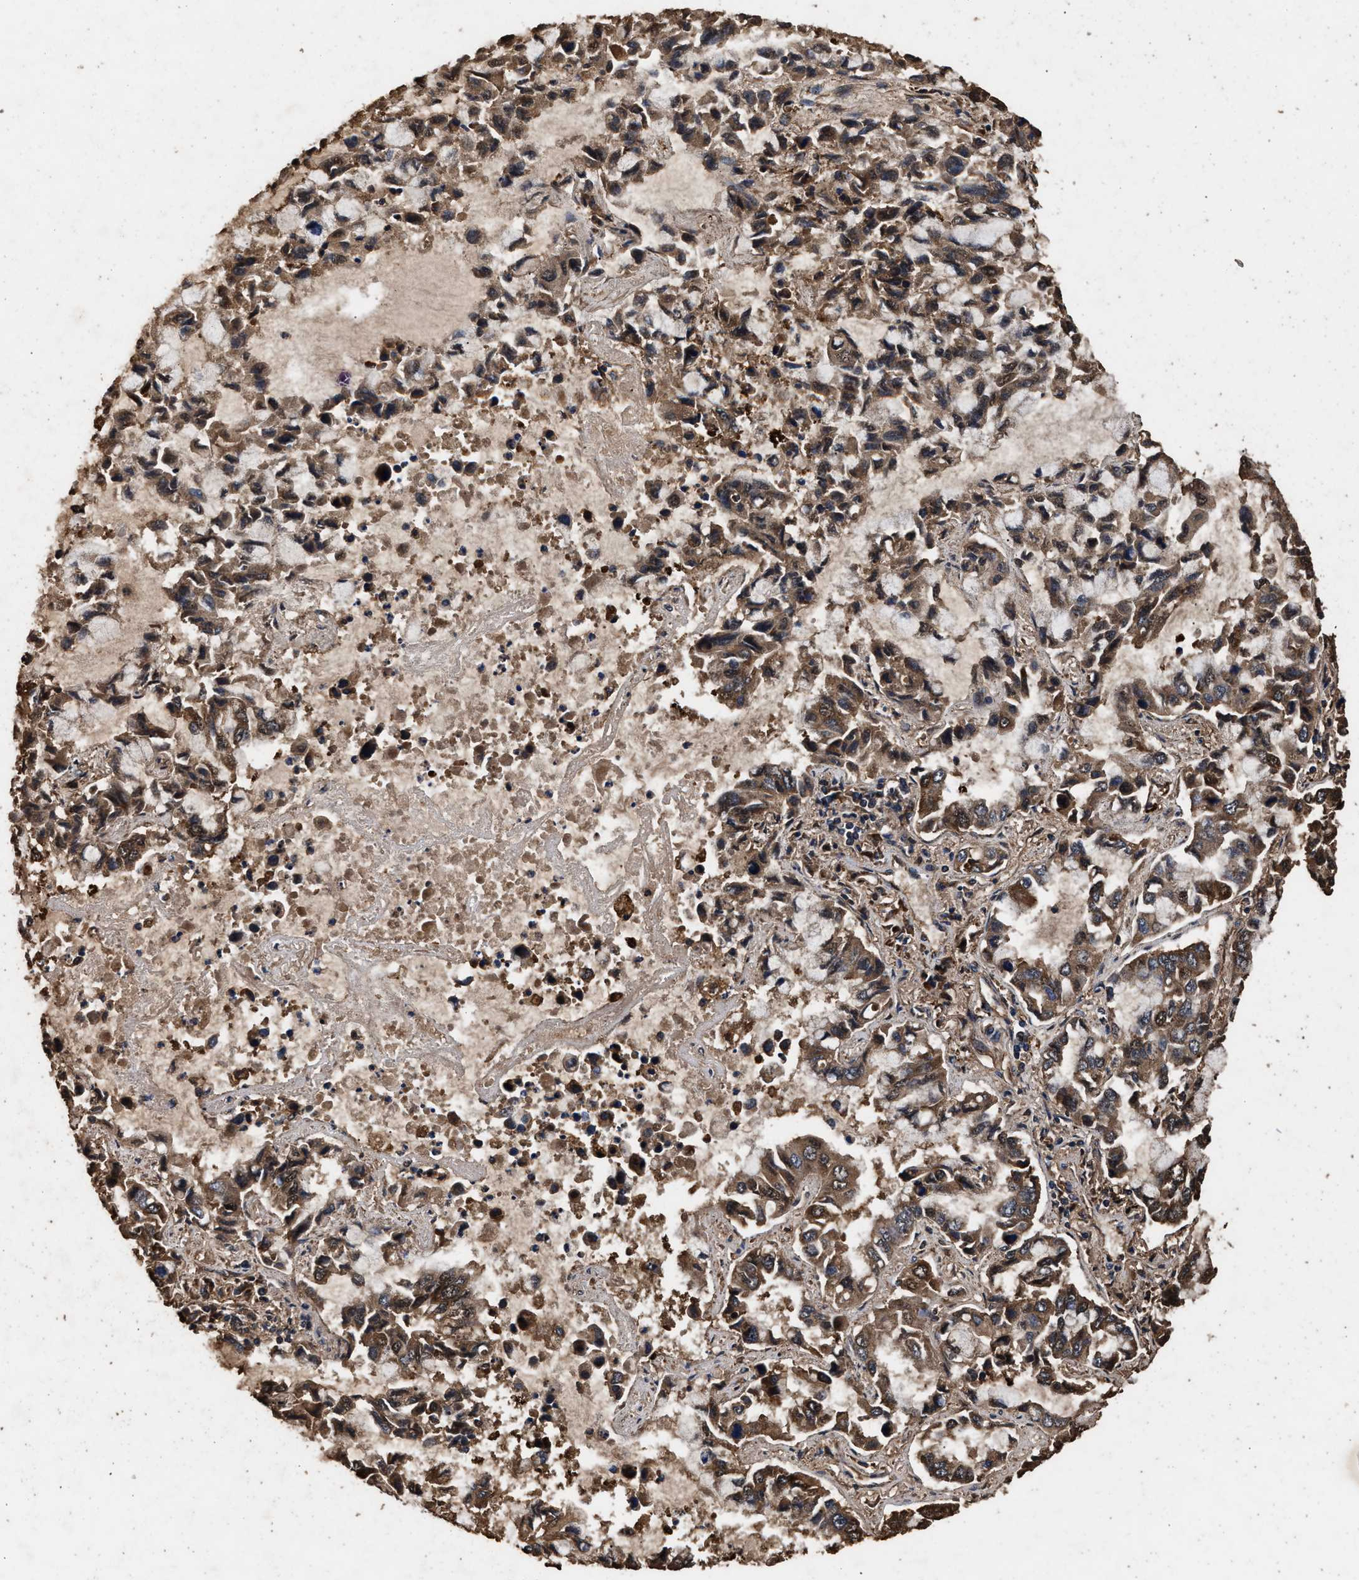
{"staining": {"intensity": "moderate", "quantity": ">75%", "location": "cytoplasmic/membranous"}, "tissue": "lung cancer", "cell_type": "Tumor cells", "image_type": "cancer", "snomed": [{"axis": "morphology", "description": "Adenocarcinoma, NOS"}, {"axis": "topography", "description": "Lung"}], "caption": "Protein analysis of lung cancer (adenocarcinoma) tissue demonstrates moderate cytoplasmic/membranous positivity in approximately >75% of tumor cells.", "gene": "KYAT1", "patient": {"sex": "male", "age": 64}}